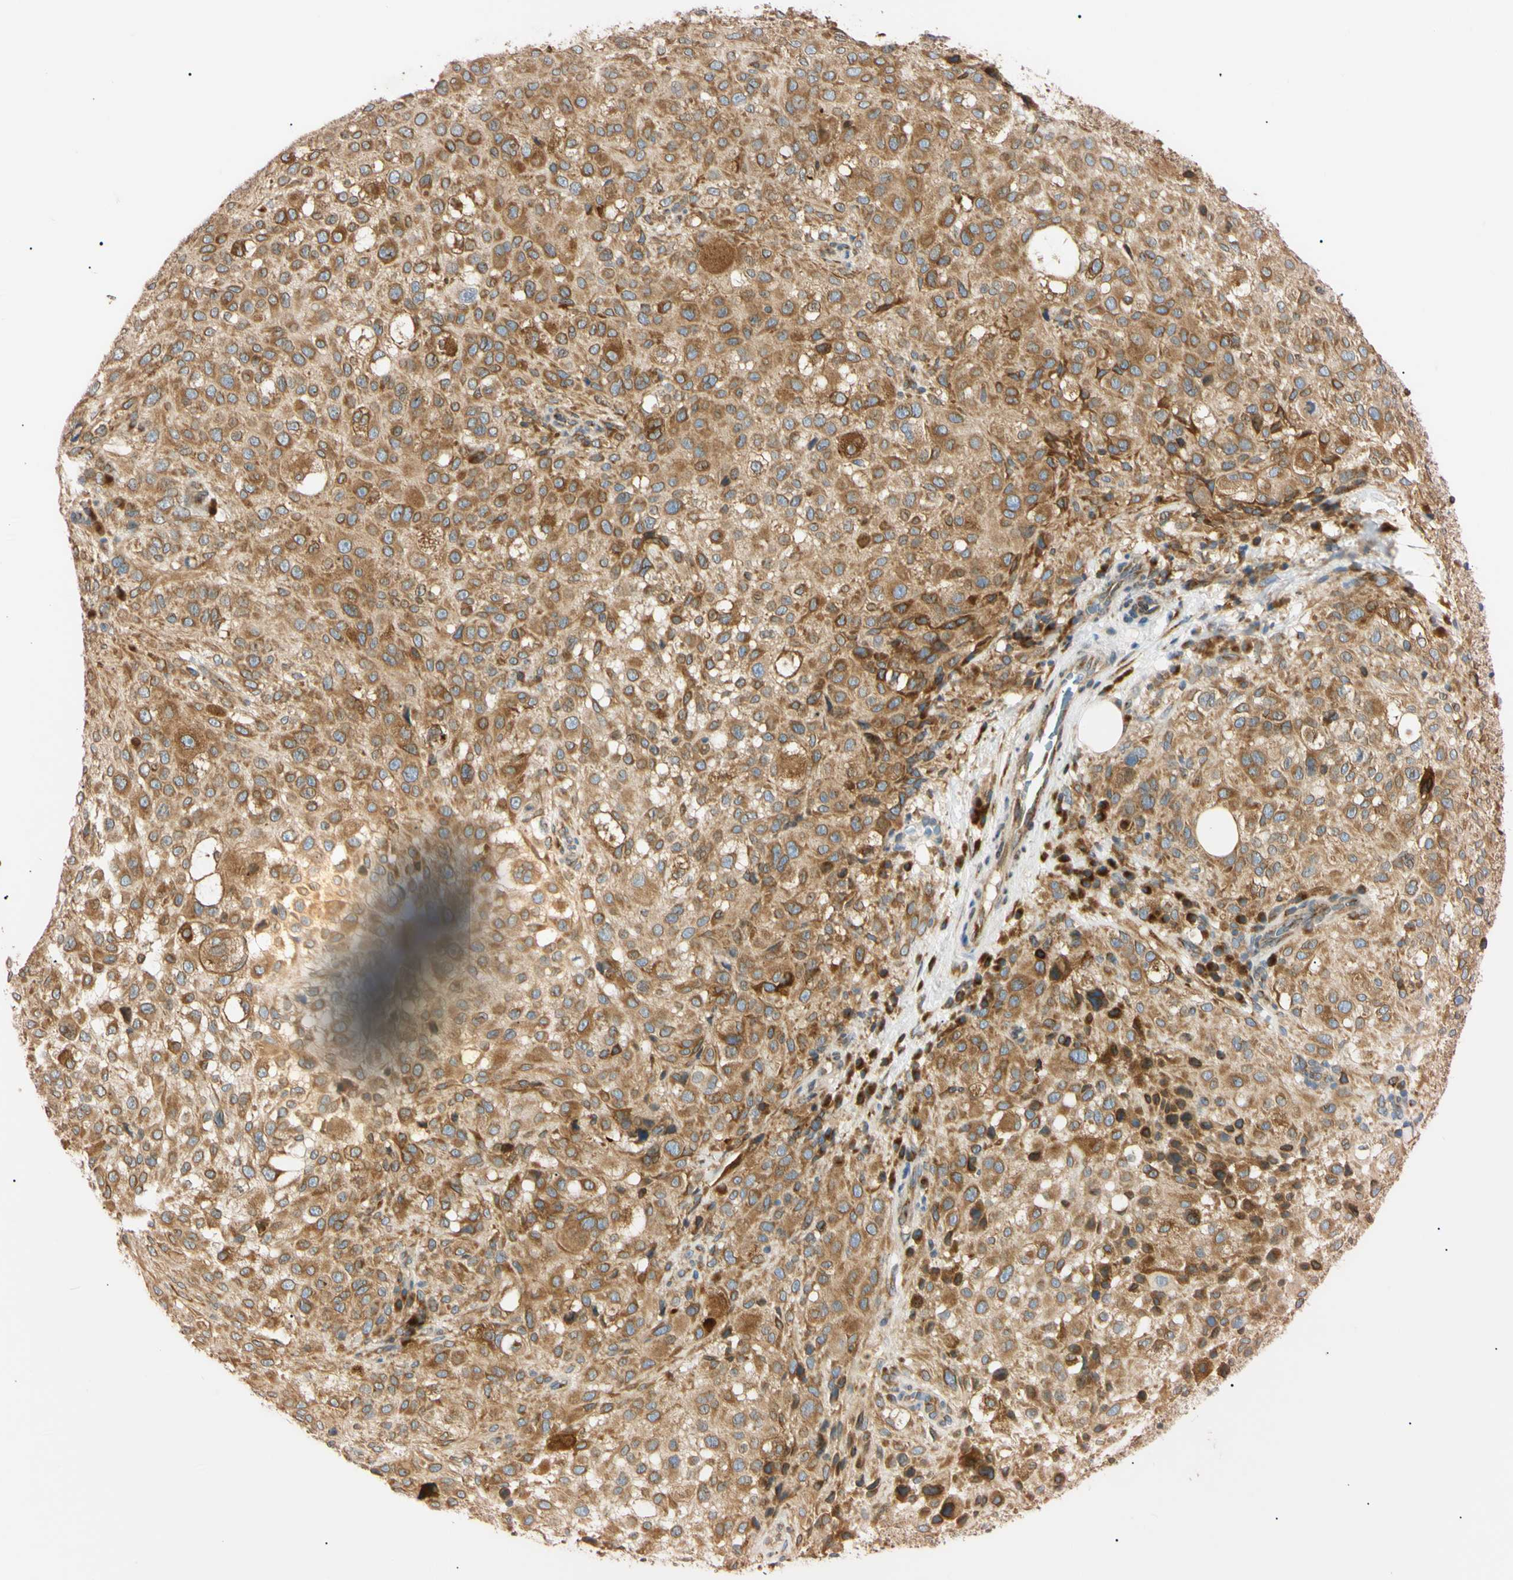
{"staining": {"intensity": "moderate", "quantity": ">75%", "location": "cytoplasmic/membranous"}, "tissue": "melanoma", "cell_type": "Tumor cells", "image_type": "cancer", "snomed": [{"axis": "morphology", "description": "Necrosis, NOS"}, {"axis": "morphology", "description": "Malignant melanoma, NOS"}, {"axis": "topography", "description": "Skin"}], "caption": "Immunohistochemical staining of human melanoma displays medium levels of moderate cytoplasmic/membranous positivity in about >75% of tumor cells.", "gene": "IER3IP1", "patient": {"sex": "female", "age": 87}}